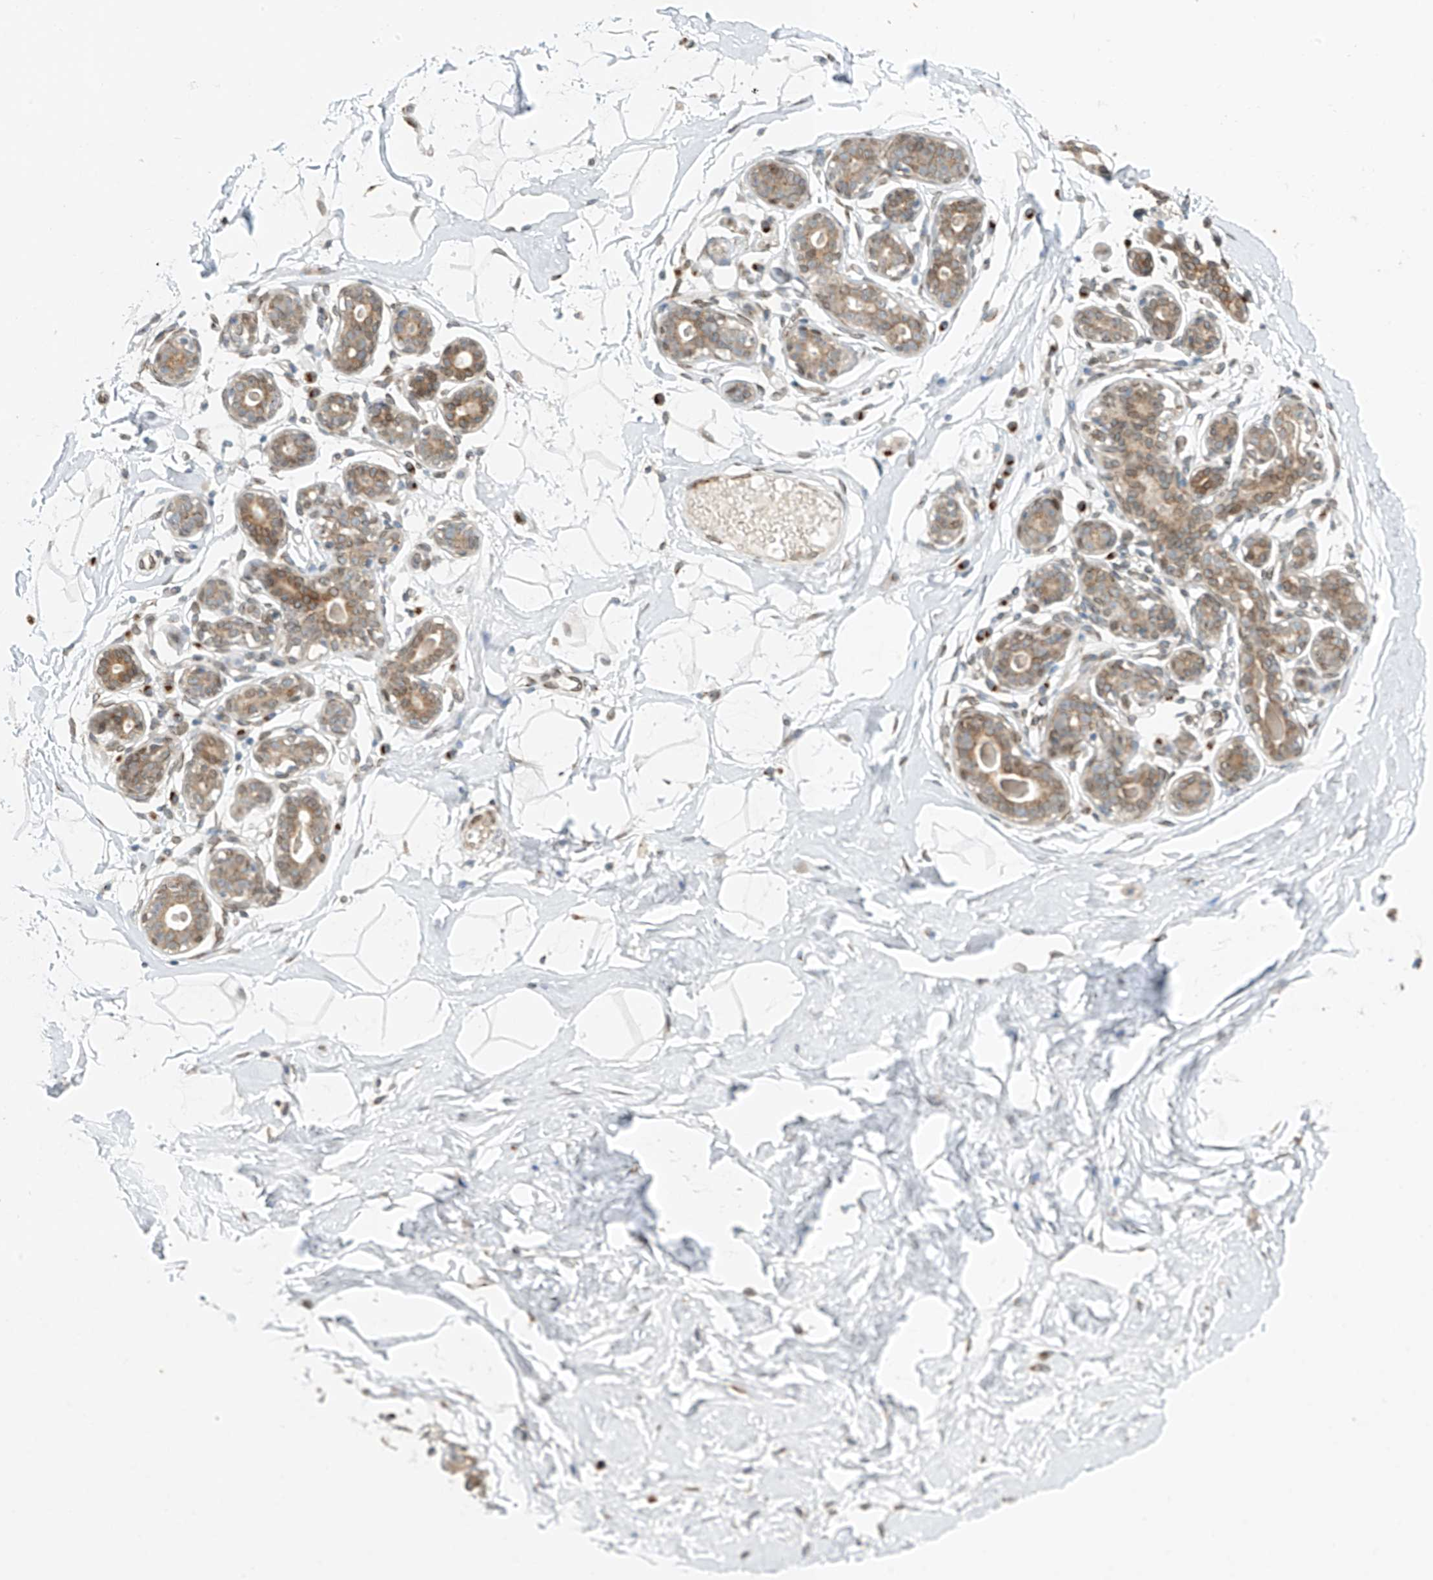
{"staining": {"intensity": "negative", "quantity": "none", "location": "none"}, "tissue": "breast", "cell_type": "Adipocytes", "image_type": "normal", "snomed": [{"axis": "morphology", "description": "Normal tissue, NOS"}, {"axis": "topography", "description": "Breast"}], "caption": "Adipocytes show no significant protein positivity in normal breast. (Stains: DAB (3,3'-diaminobenzidine) immunohistochemistry with hematoxylin counter stain, Microscopy: brightfield microscopy at high magnification).", "gene": "STARD9", "patient": {"sex": "female", "age": 23}}